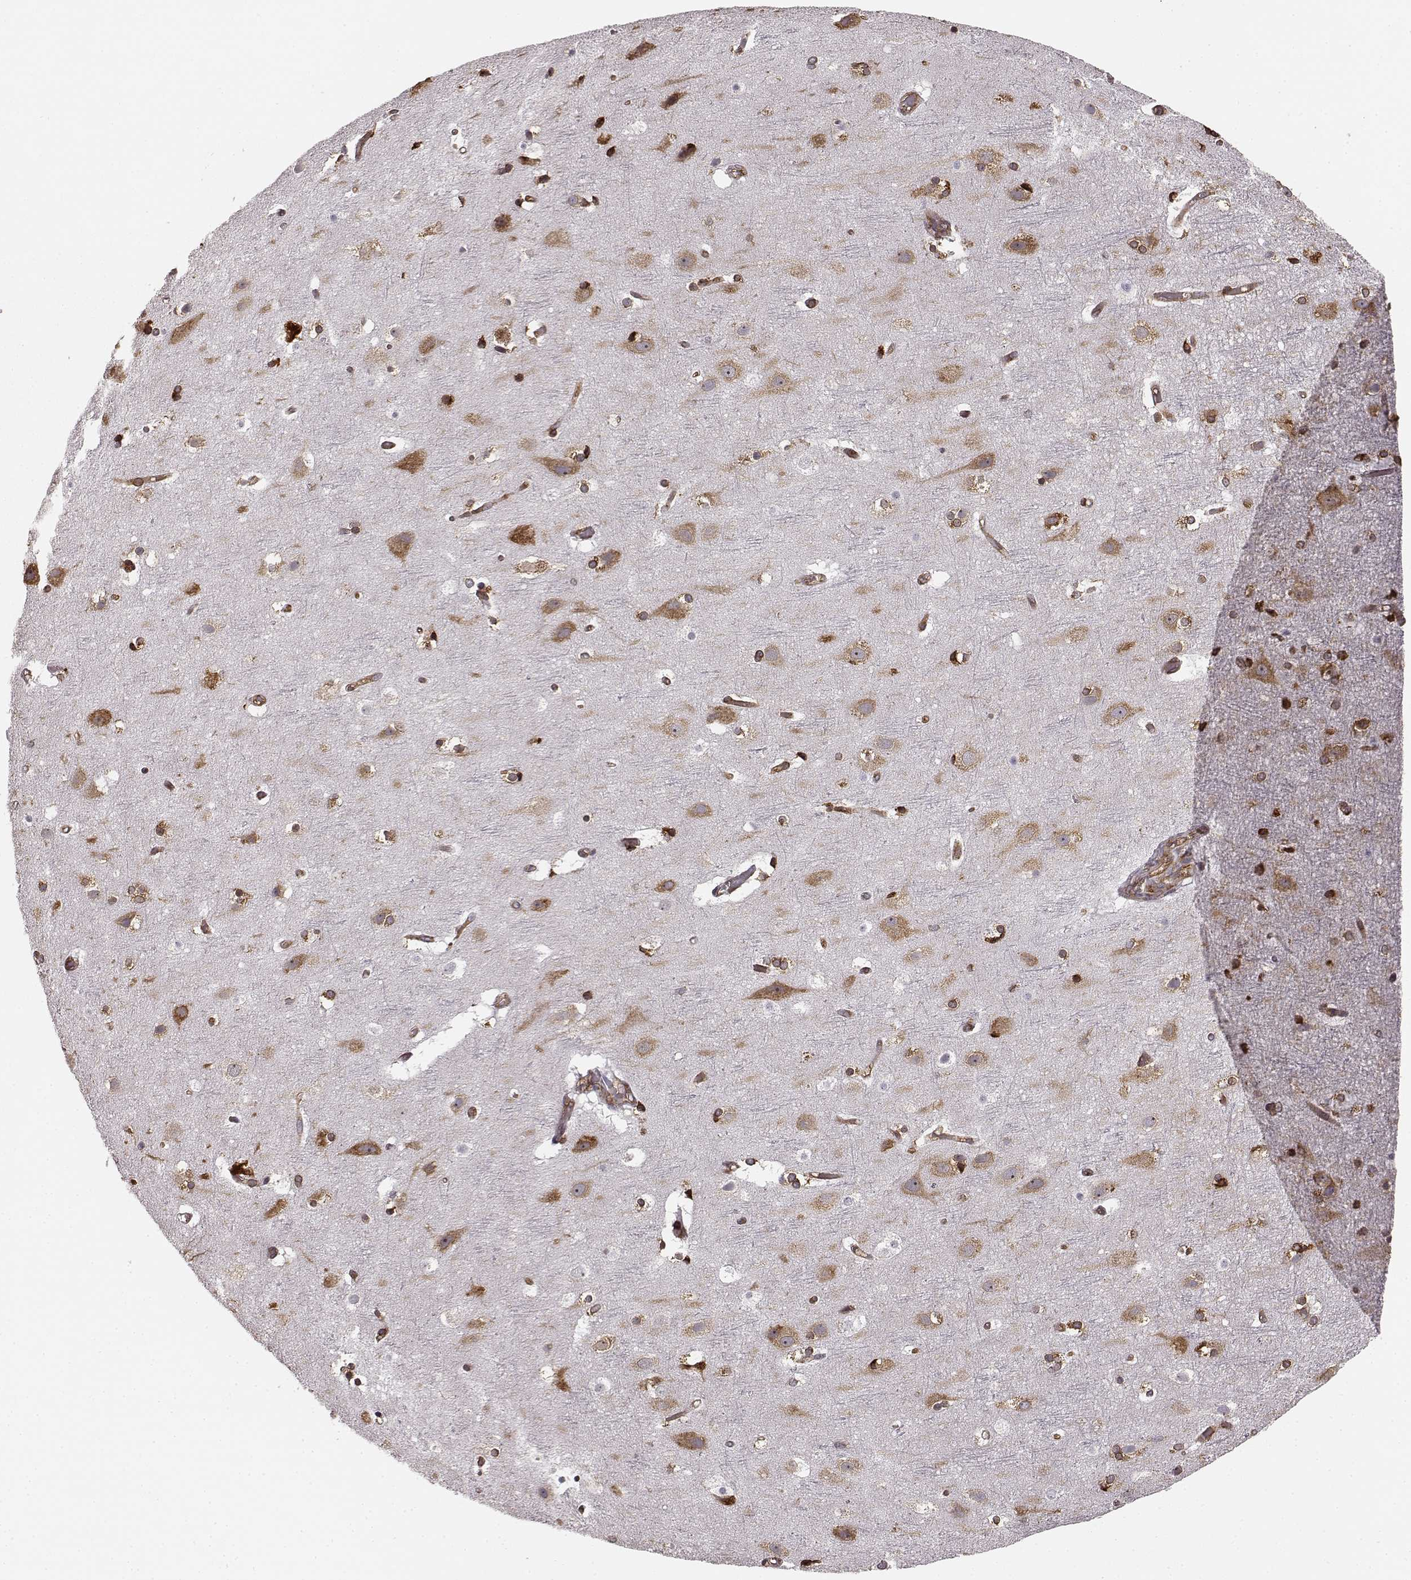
{"staining": {"intensity": "moderate", "quantity": "<25%", "location": "cytoplasmic/membranous"}, "tissue": "cerebral cortex", "cell_type": "Endothelial cells", "image_type": "normal", "snomed": [{"axis": "morphology", "description": "Normal tissue, NOS"}, {"axis": "topography", "description": "Cerebral cortex"}], "caption": "Unremarkable cerebral cortex exhibits moderate cytoplasmic/membranous staining in about <25% of endothelial cells, visualized by immunohistochemistry.", "gene": "TMEM14A", "patient": {"sex": "female", "age": 52}}